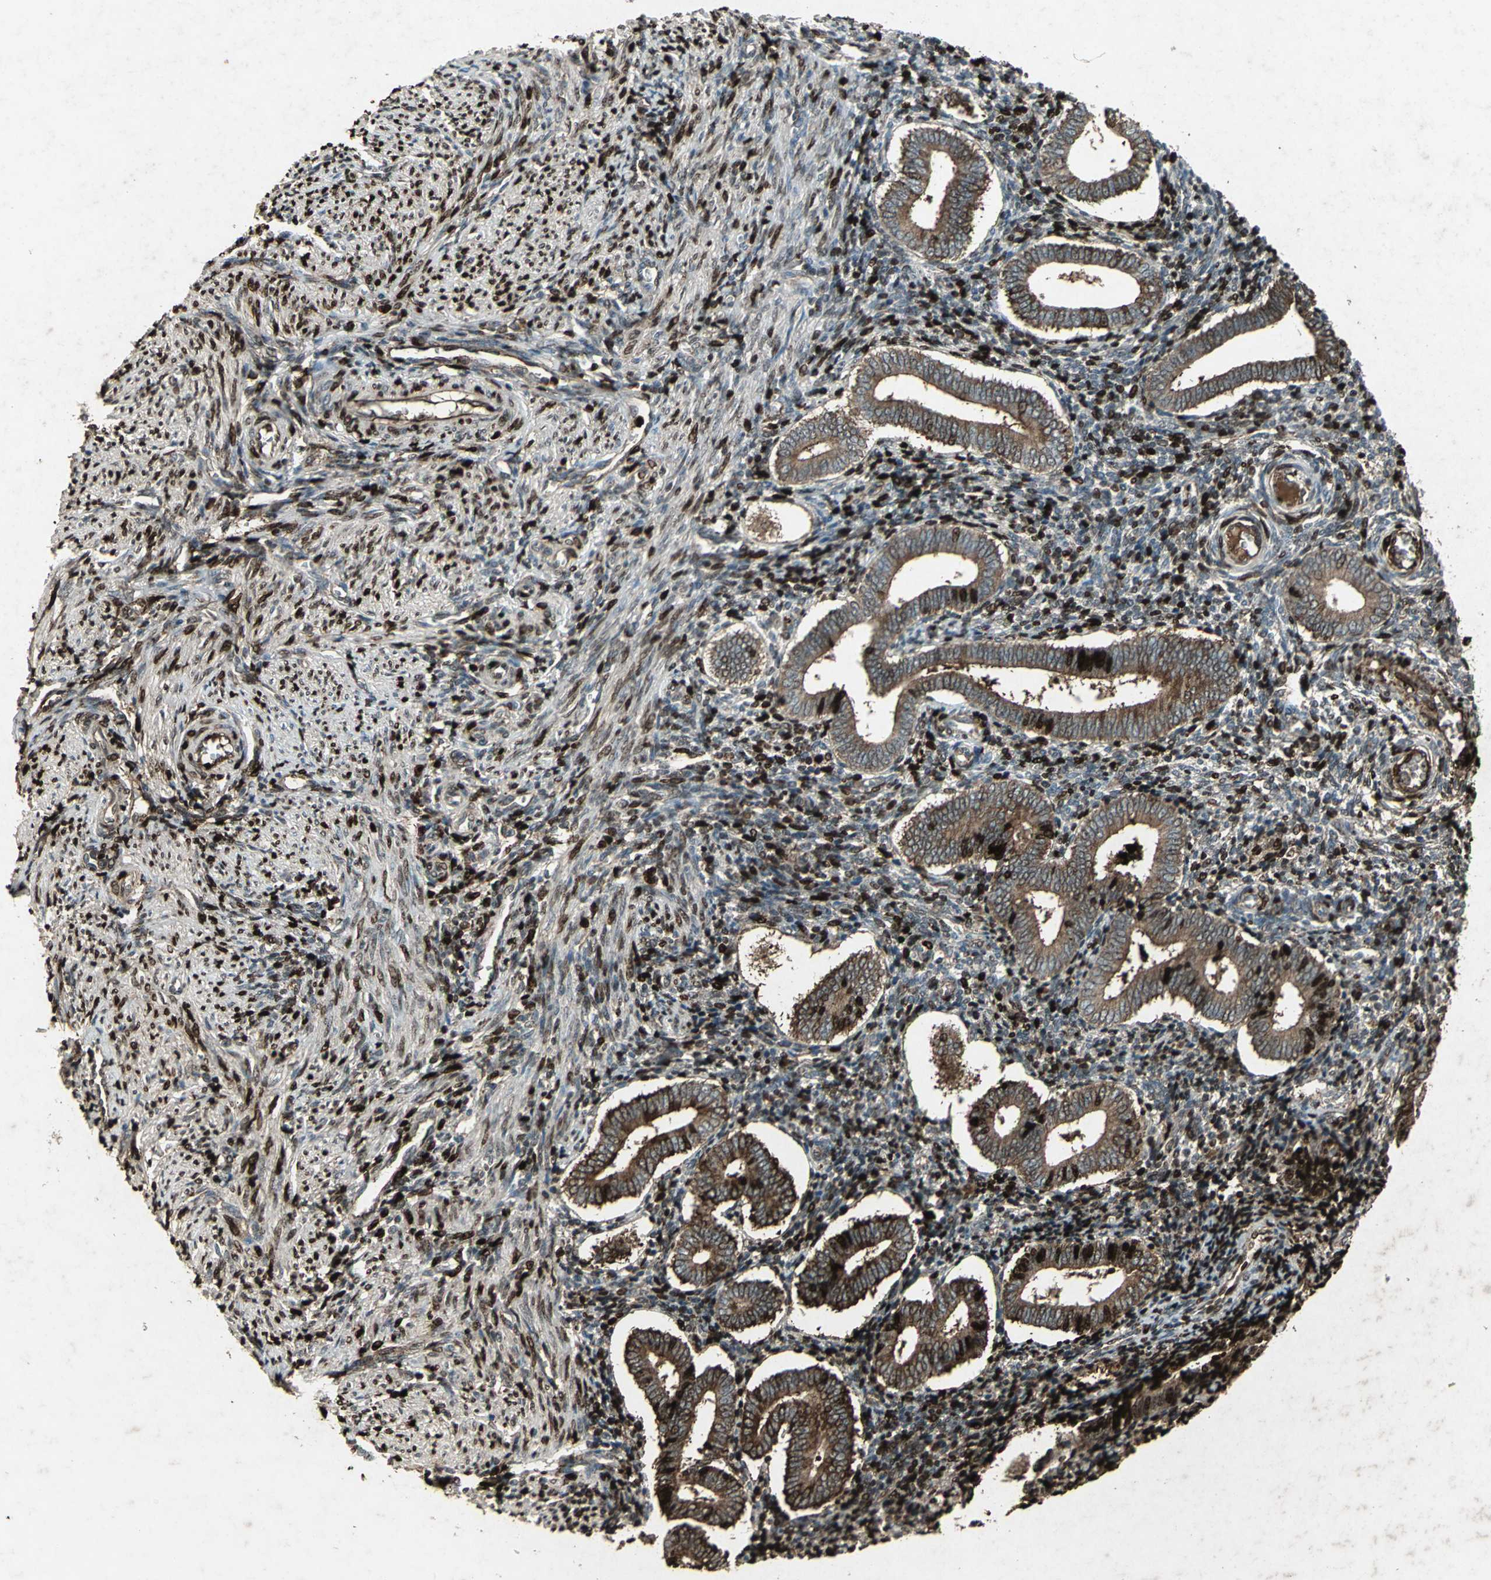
{"staining": {"intensity": "strong", "quantity": "25%-75%", "location": "cytoplasmic/membranous,nuclear"}, "tissue": "endometrium", "cell_type": "Cells in endometrial stroma", "image_type": "normal", "snomed": [{"axis": "morphology", "description": "Normal tissue, NOS"}, {"axis": "topography", "description": "Uterus"}, {"axis": "topography", "description": "Endometrium"}], "caption": "A histopathology image showing strong cytoplasmic/membranous,nuclear expression in approximately 25%-75% of cells in endometrial stroma in normal endometrium, as visualized by brown immunohistochemical staining.", "gene": "SEPTIN4", "patient": {"sex": "female", "age": 33}}